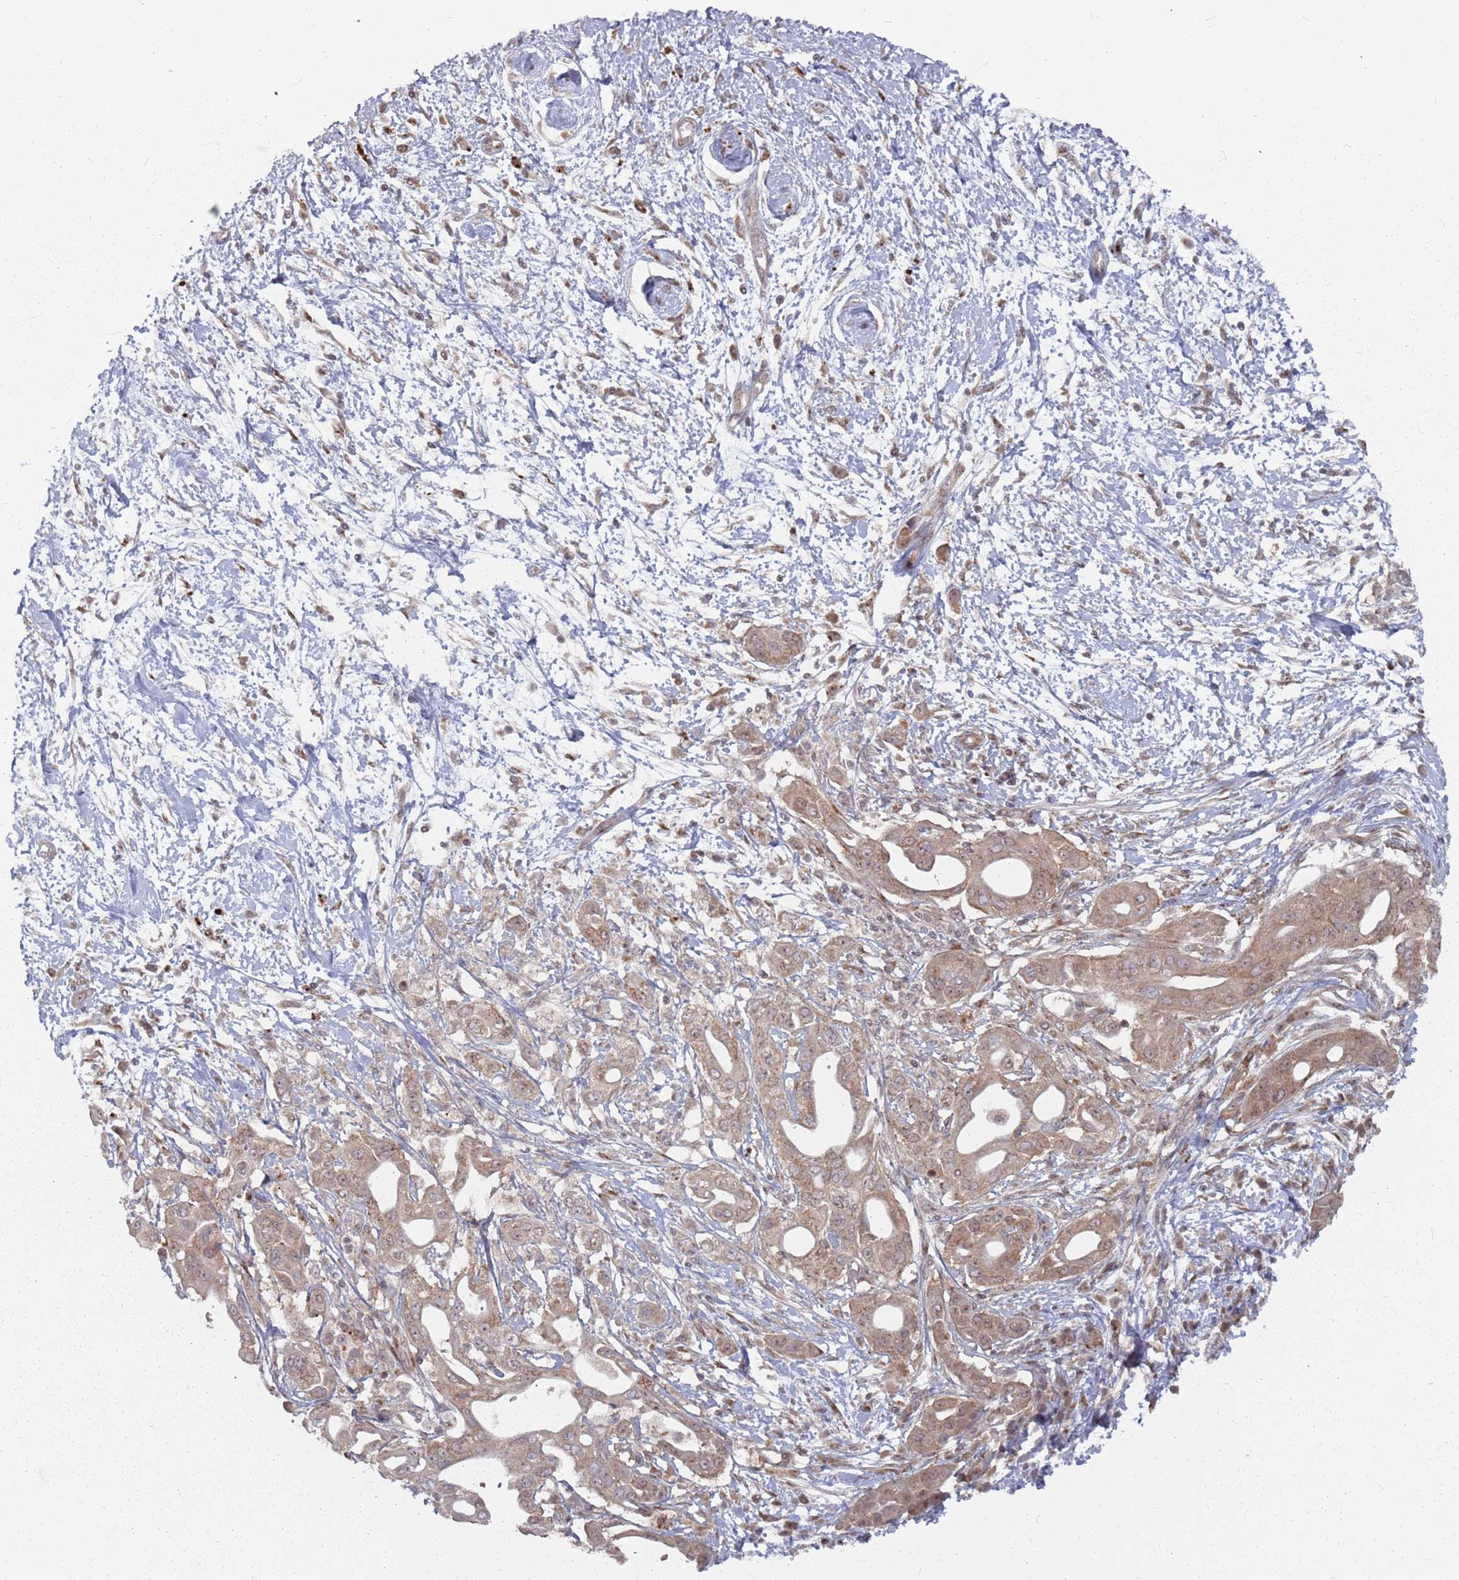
{"staining": {"intensity": "moderate", "quantity": ">75%", "location": "cytoplasmic/membranous"}, "tissue": "pancreatic cancer", "cell_type": "Tumor cells", "image_type": "cancer", "snomed": [{"axis": "morphology", "description": "Adenocarcinoma, NOS"}, {"axis": "topography", "description": "Pancreas"}], "caption": "Pancreatic cancer was stained to show a protein in brown. There is medium levels of moderate cytoplasmic/membranous positivity in approximately >75% of tumor cells.", "gene": "FMO4", "patient": {"sex": "male", "age": 68}}